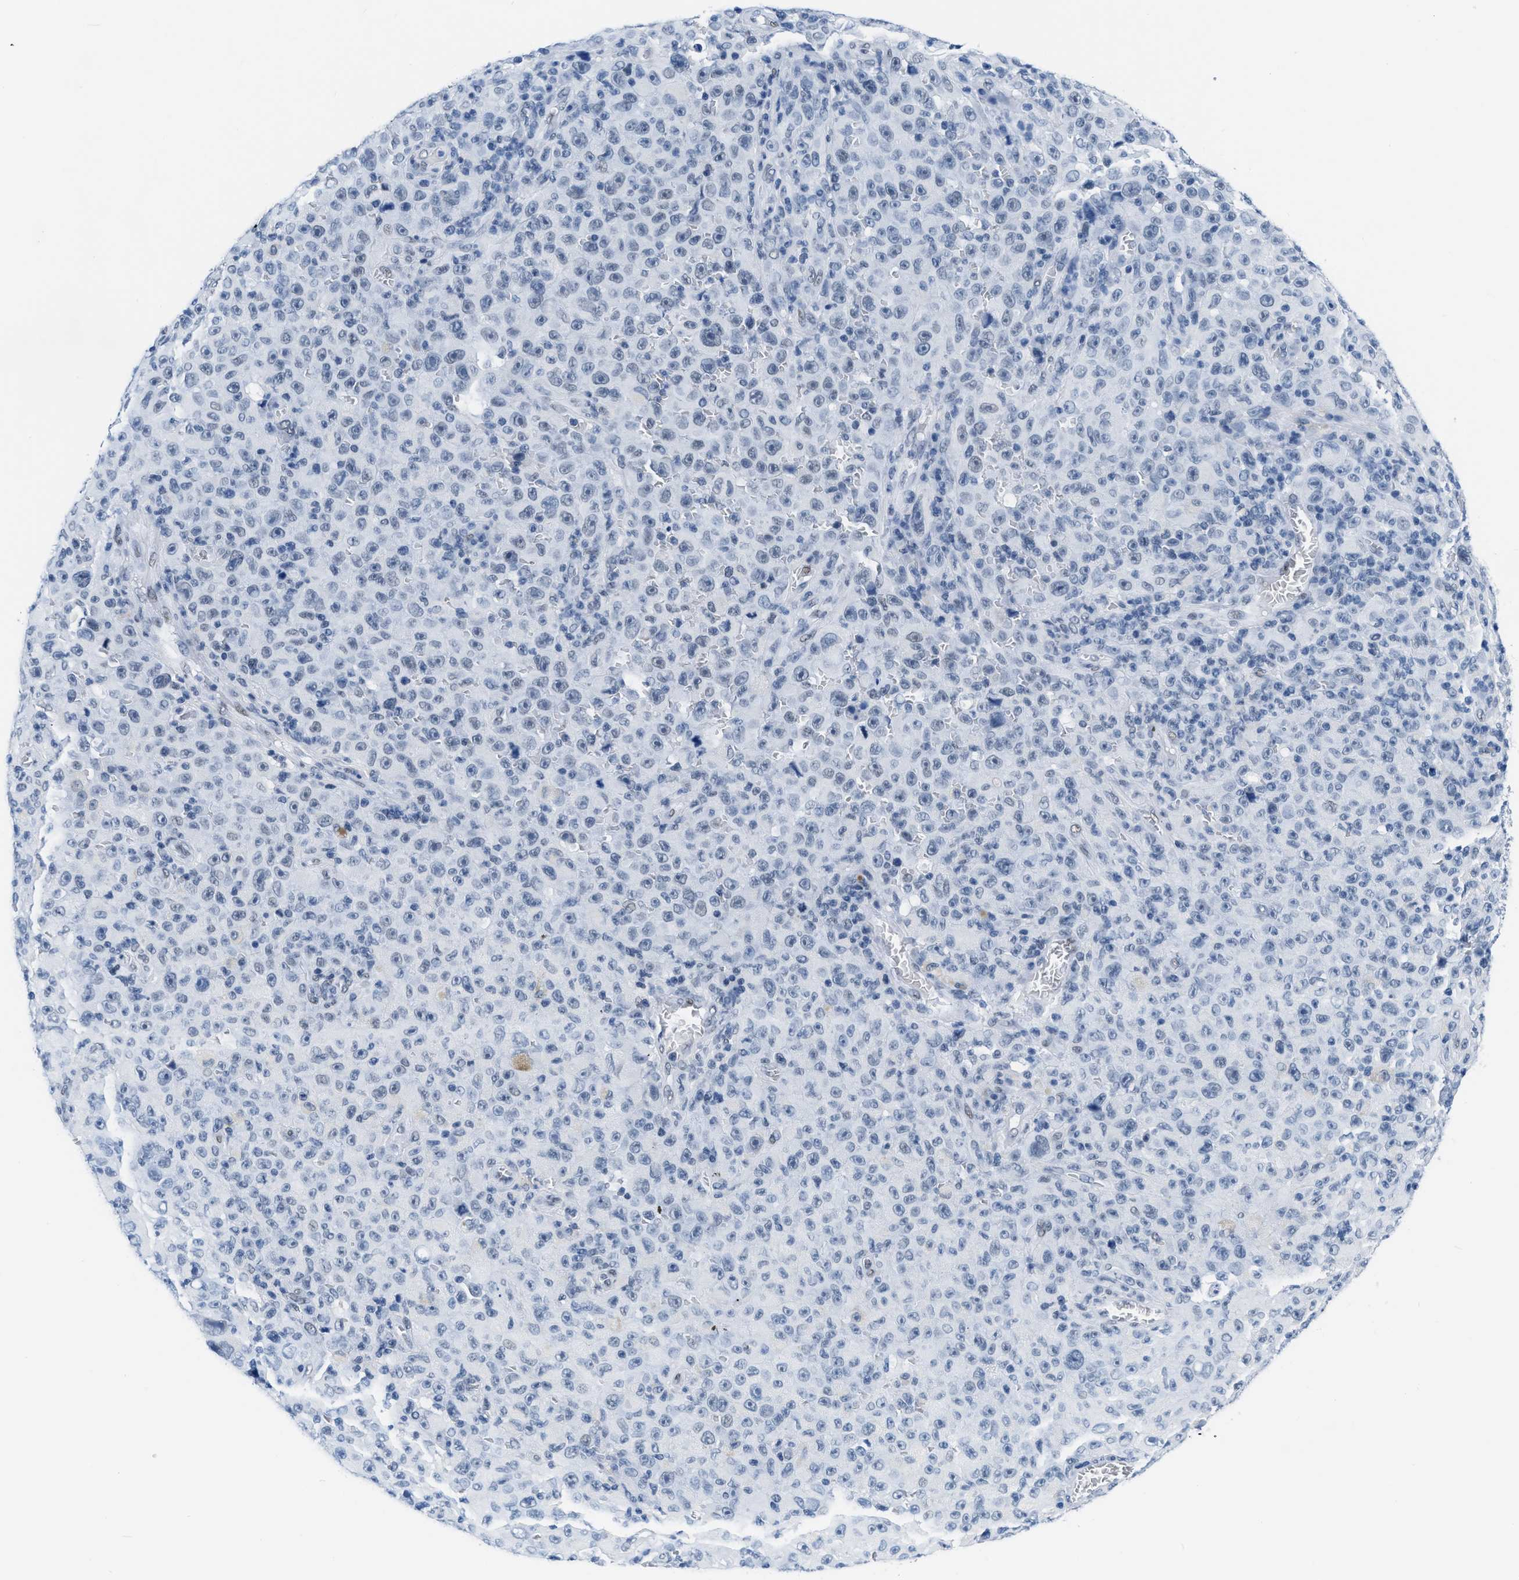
{"staining": {"intensity": "negative", "quantity": "none", "location": "none"}, "tissue": "melanoma", "cell_type": "Tumor cells", "image_type": "cancer", "snomed": [{"axis": "morphology", "description": "Malignant melanoma, NOS"}, {"axis": "topography", "description": "Skin"}], "caption": "Image shows no protein staining in tumor cells of melanoma tissue.", "gene": "CTBP1", "patient": {"sex": "female", "age": 82}}